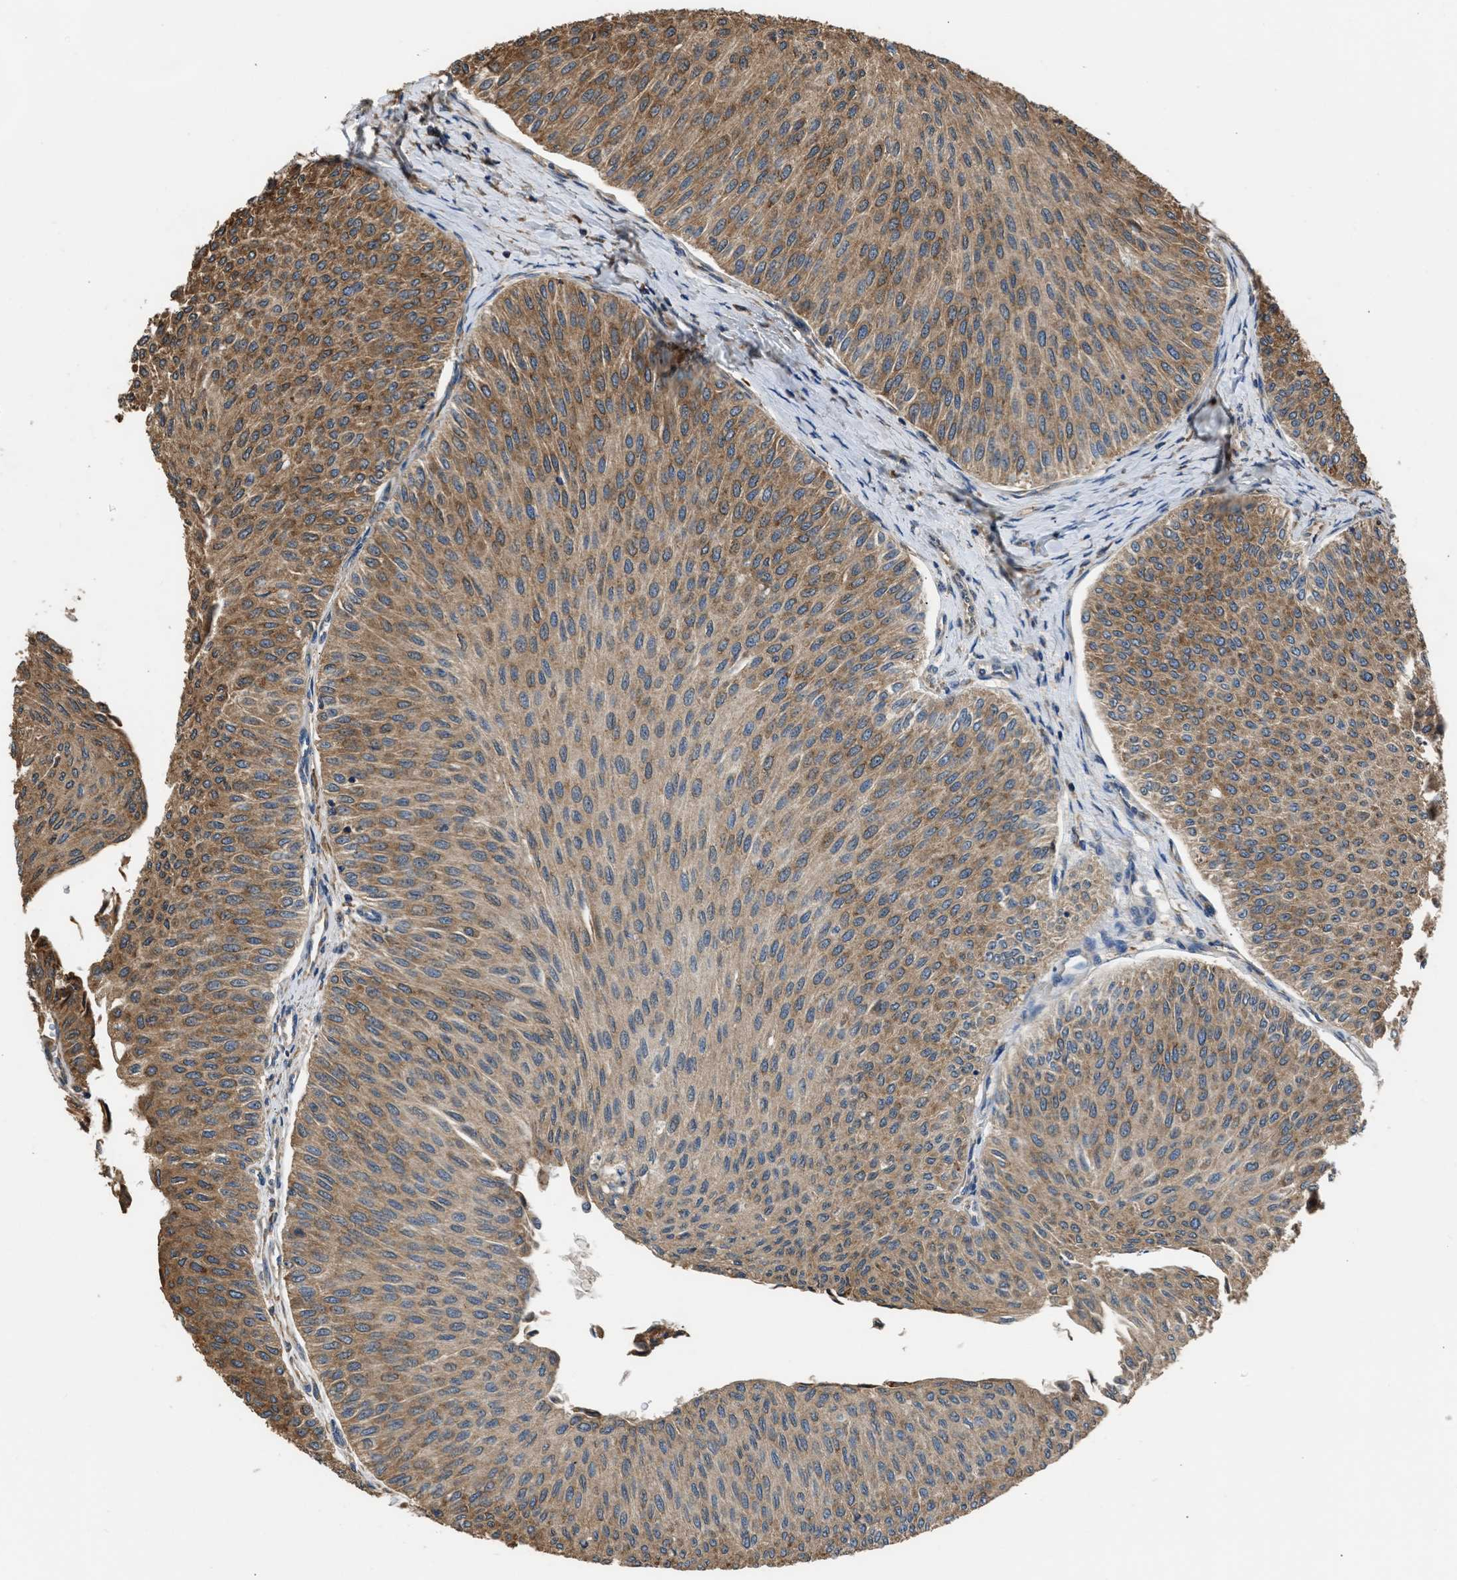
{"staining": {"intensity": "moderate", "quantity": ">75%", "location": "cytoplasmic/membranous"}, "tissue": "urothelial cancer", "cell_type": "Tumor cells", "image_type": "cancer", "snomed": [{"axis": "morphology", "description": "Urothelial carcinoma, Low grade"}, {"axis": "topography", "description": "Urinary bladder"}], "caption": "The micrograph shows a brown stain indicating the presence of a protein in the cytoplasmic/membranous of tumor cells in low-grade urothelial carcinoma.", "gene": "SLC36A4", "patient": {"sex": "male", "age": 78}}